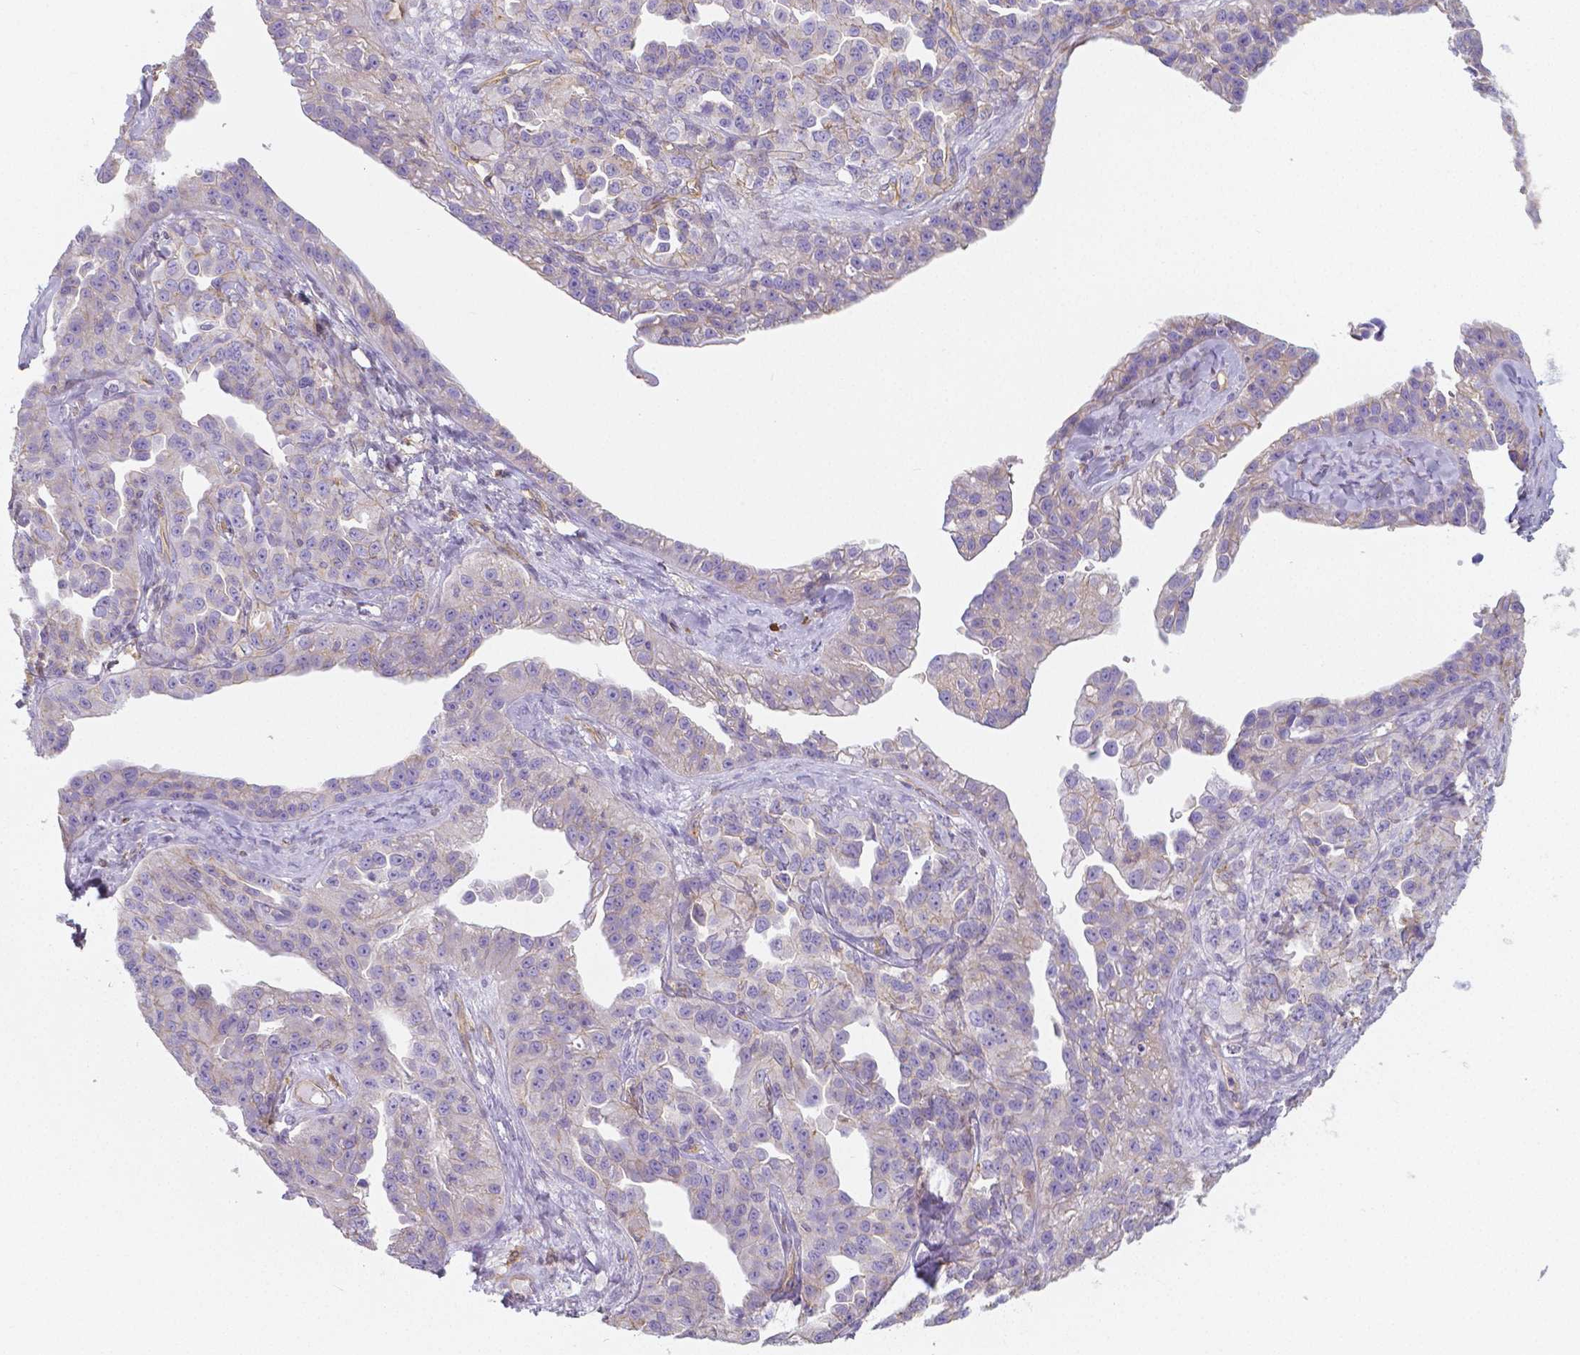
{"staining": {"intensity": "negative", "quantity": "none", "location": "none"}, "tissue": "ovarian cancer", "cell_type": "Tumor cells", "image_type": "cancer", "snomed": [{"axis": "morphology", "description": "Cystadenocarcinoma, serous, NOS"}, {"axis": "topography", "description": "Ovary"}], "caption": "DAB (3,3'-diaminobenzidine) immunohistochemical staining of human ovarian cancer (serous cystadenocarcinoma) reveals no significant expression in tumor cells. (DAB immunohistochemistry with hematoxylin counter stain).", "gene": "CRMP1", "patient": {"sex": "female", "age": 75}}